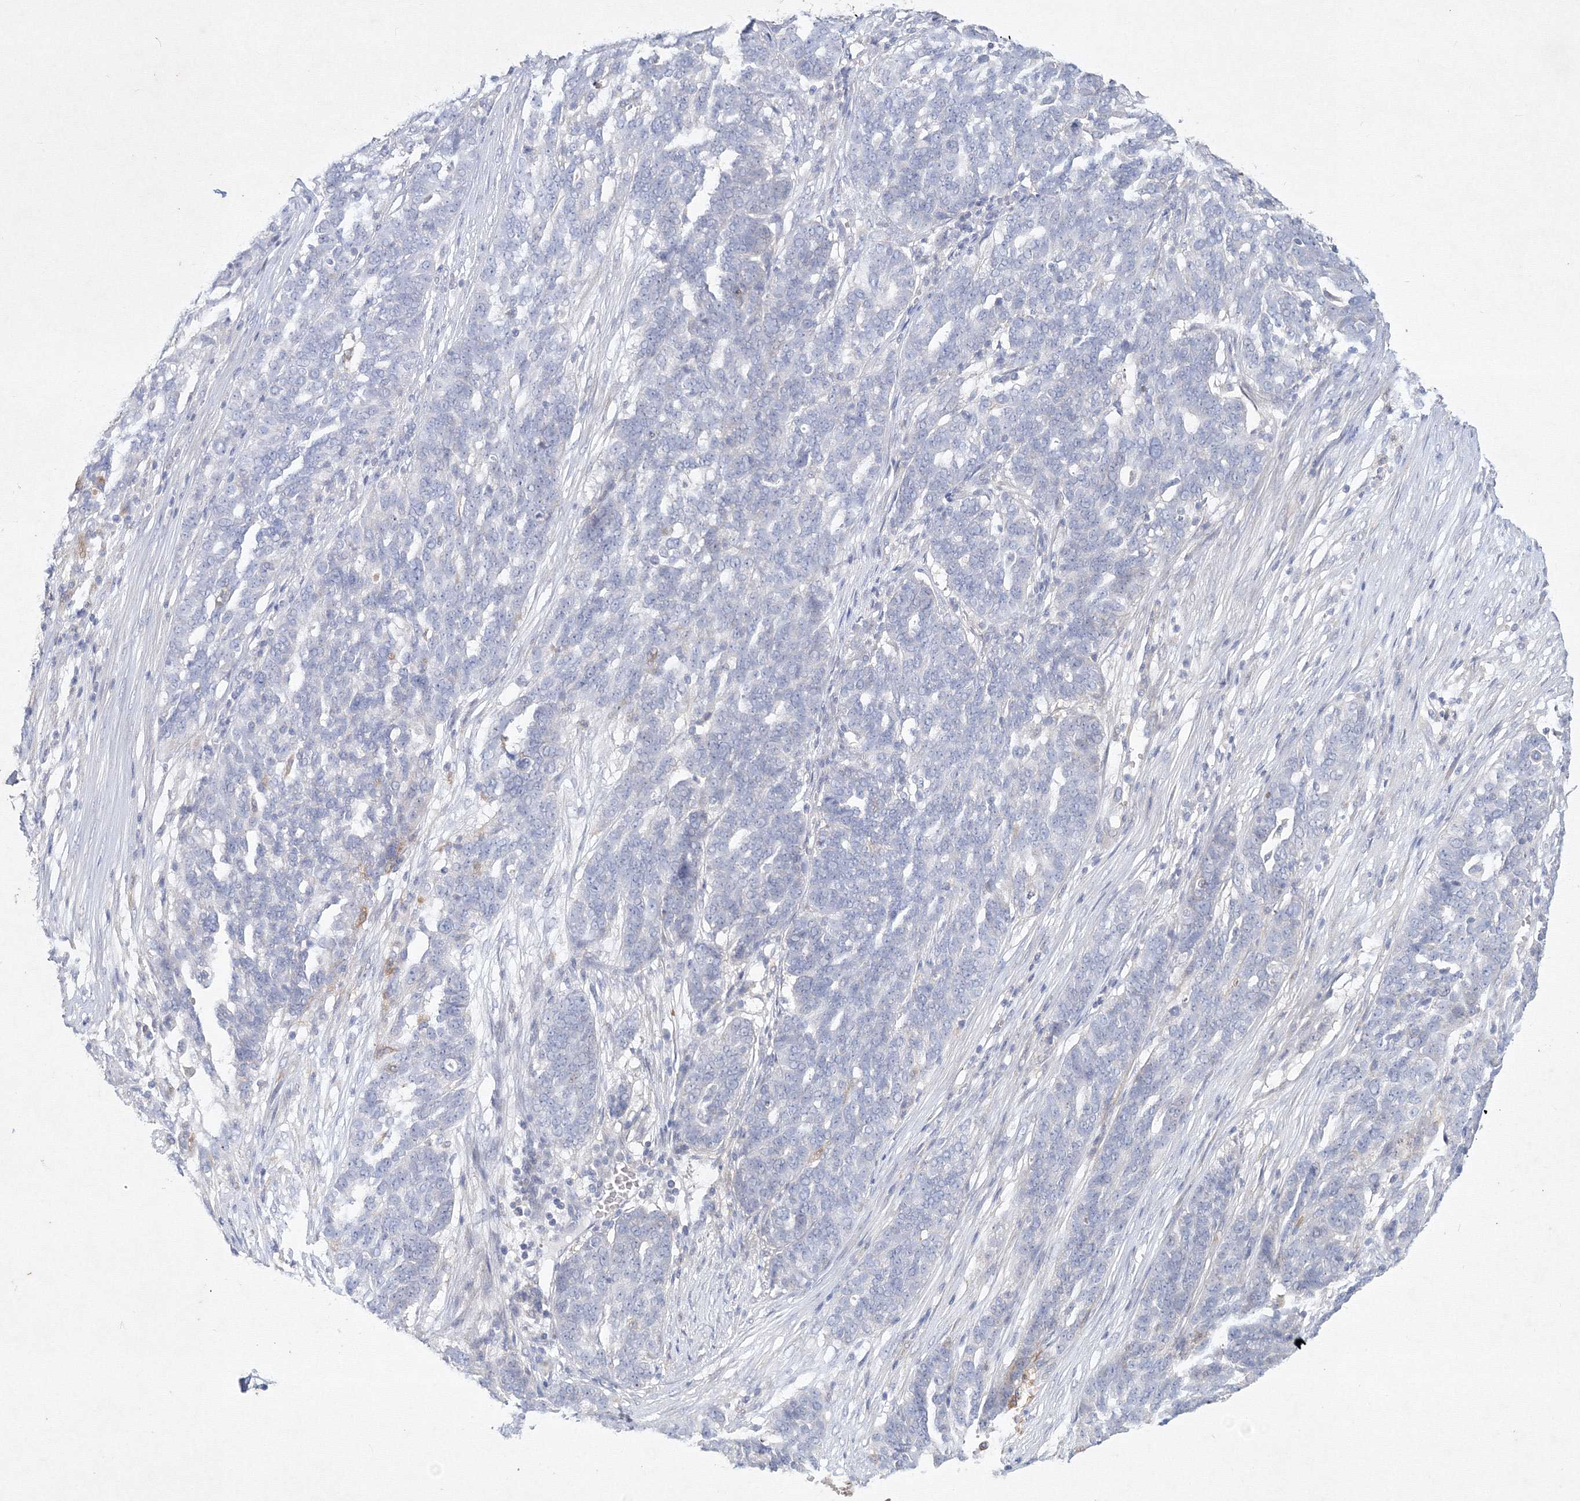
{"staining": {"intensity": "negative", "quantity": "none", "location": "none"}, "tissue": "ovarian cancer", "cell_type": "Tumor cells", "image_type": "cancer", "snomed": [{"axis": "morphology", "description": "Cystadenocarcinoma, serous, NOS"}, {"axis": "topography", "description": "Ovary"}], "caption": "IHC photomicrograph of human serous cystadenocarcinoma (ovarian) stained for a protein (brown), which exhibits no positivity in tumor cells.", "gene": "CXXC4", "patient": {"sex": "female", "age": 59}}